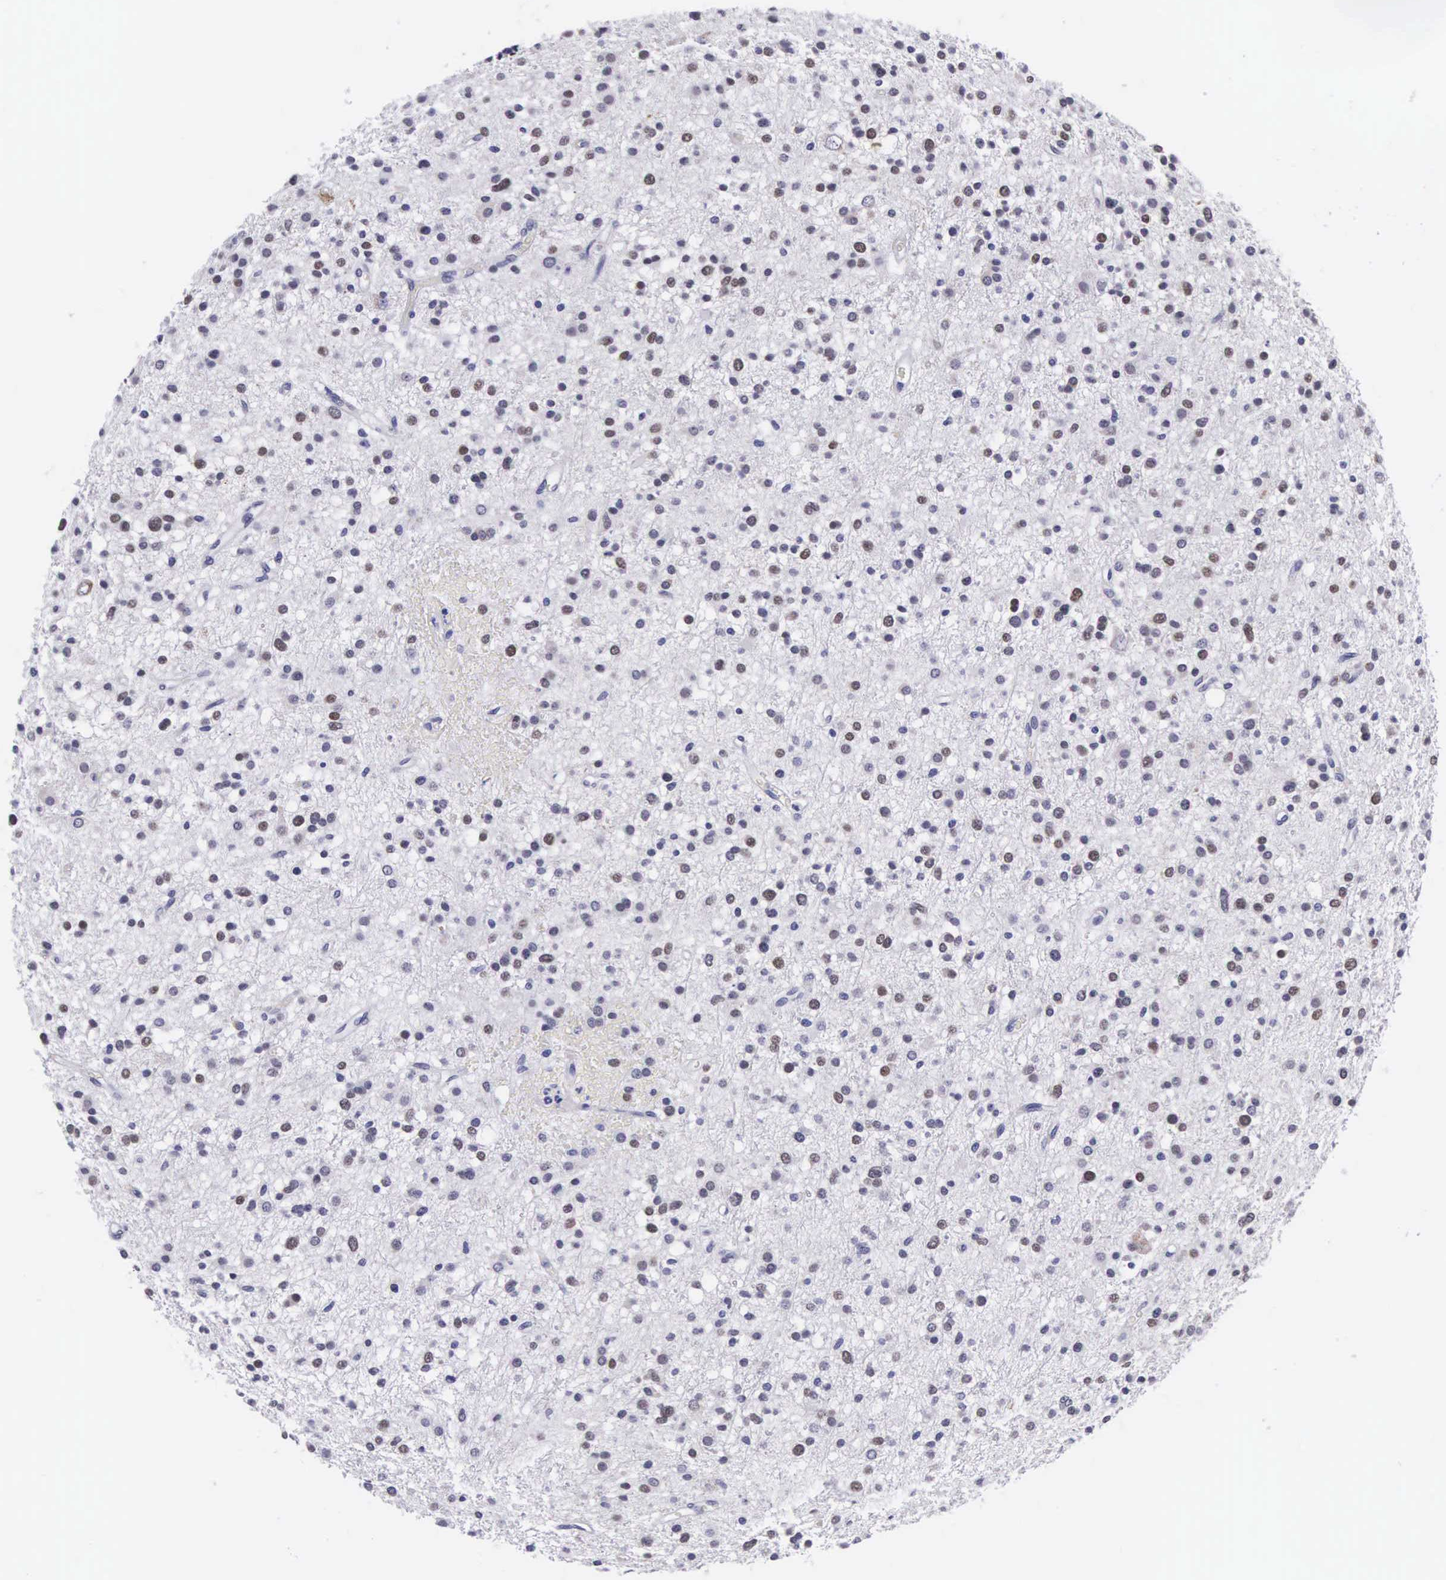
{"staining": {"intensity": "strong", "quantity": "25%-75%", "location": "nuclear"}, "tissue": "glioma", "cell_type": "Tumor cells", "image_type": "cancer", "snomed": [{"axis": "morphology", "description": "Glioma, malignant, Low grade"}, {"axis": "topography", "description": "Brain"}], "caption": "The immunohistochemical stain labels strong nuclear expression in tumor cells of malignant glioma (low-grade) tissue.", "gene": "SOX11", "patient": {"sex": "female", "age": 36}}